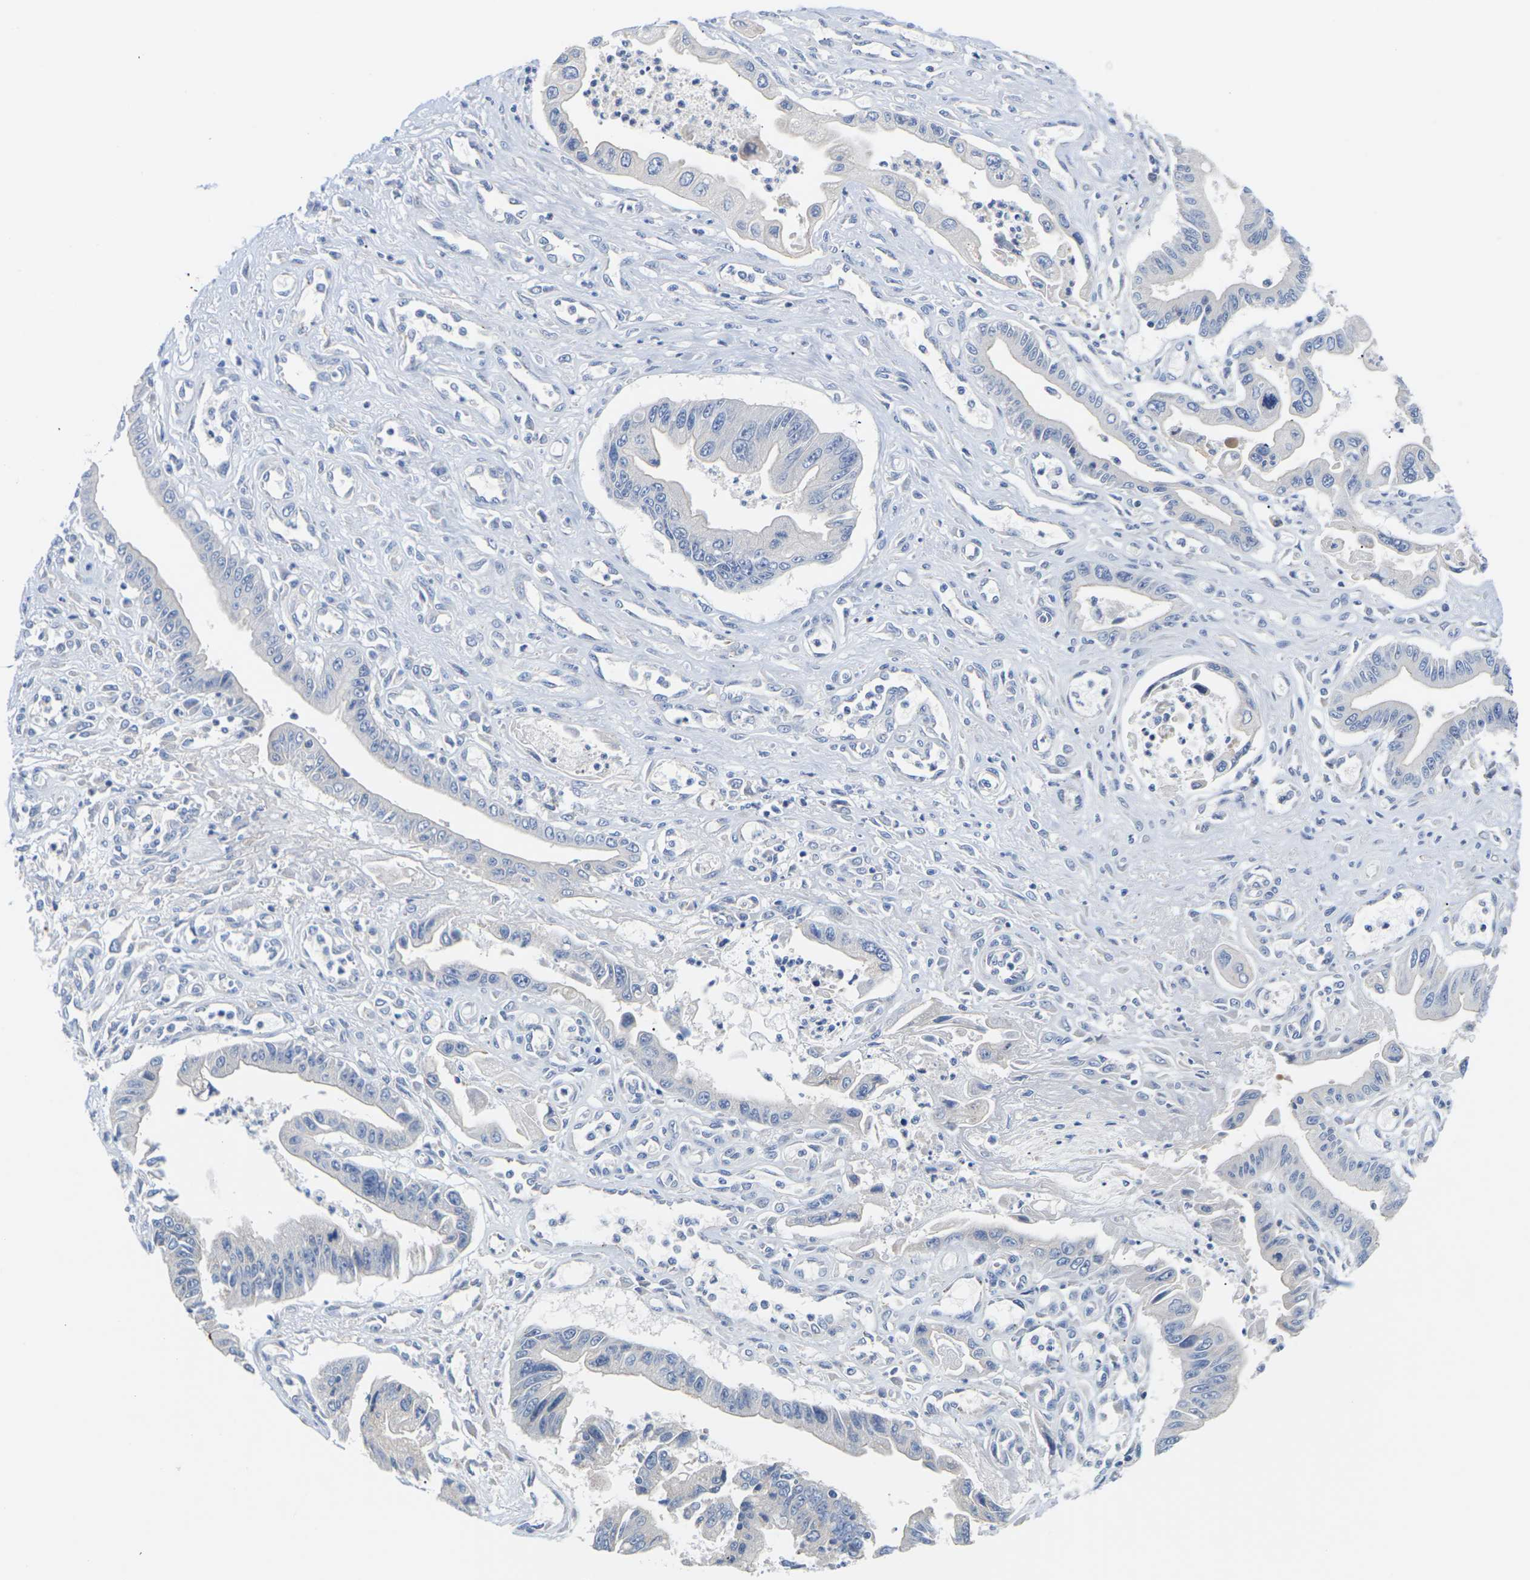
{"staining": {"intensity": "negative", "quantity": "none", "location": "none"}, "tissue": "pancreatic cancer", "cell_type": "Tumor cells", "image_type": "cancer", "snomed": [{"axis": "morphology", "description": "Adenocarcinoma, NOS"}, {"axis": "topography", "description": "Pancreas"}], "caption": "An IHC histopathology image of pancreatic adenocarcinoma is shown. There is no staining in tumor cells of pancreatic adenocarcinoma. The staining is performed using DAB brown chromogen with nuclei counter-stained in using hematoxylin.", "gene": "TMCO4", "patient": {"sex": "male", "age": 56}}